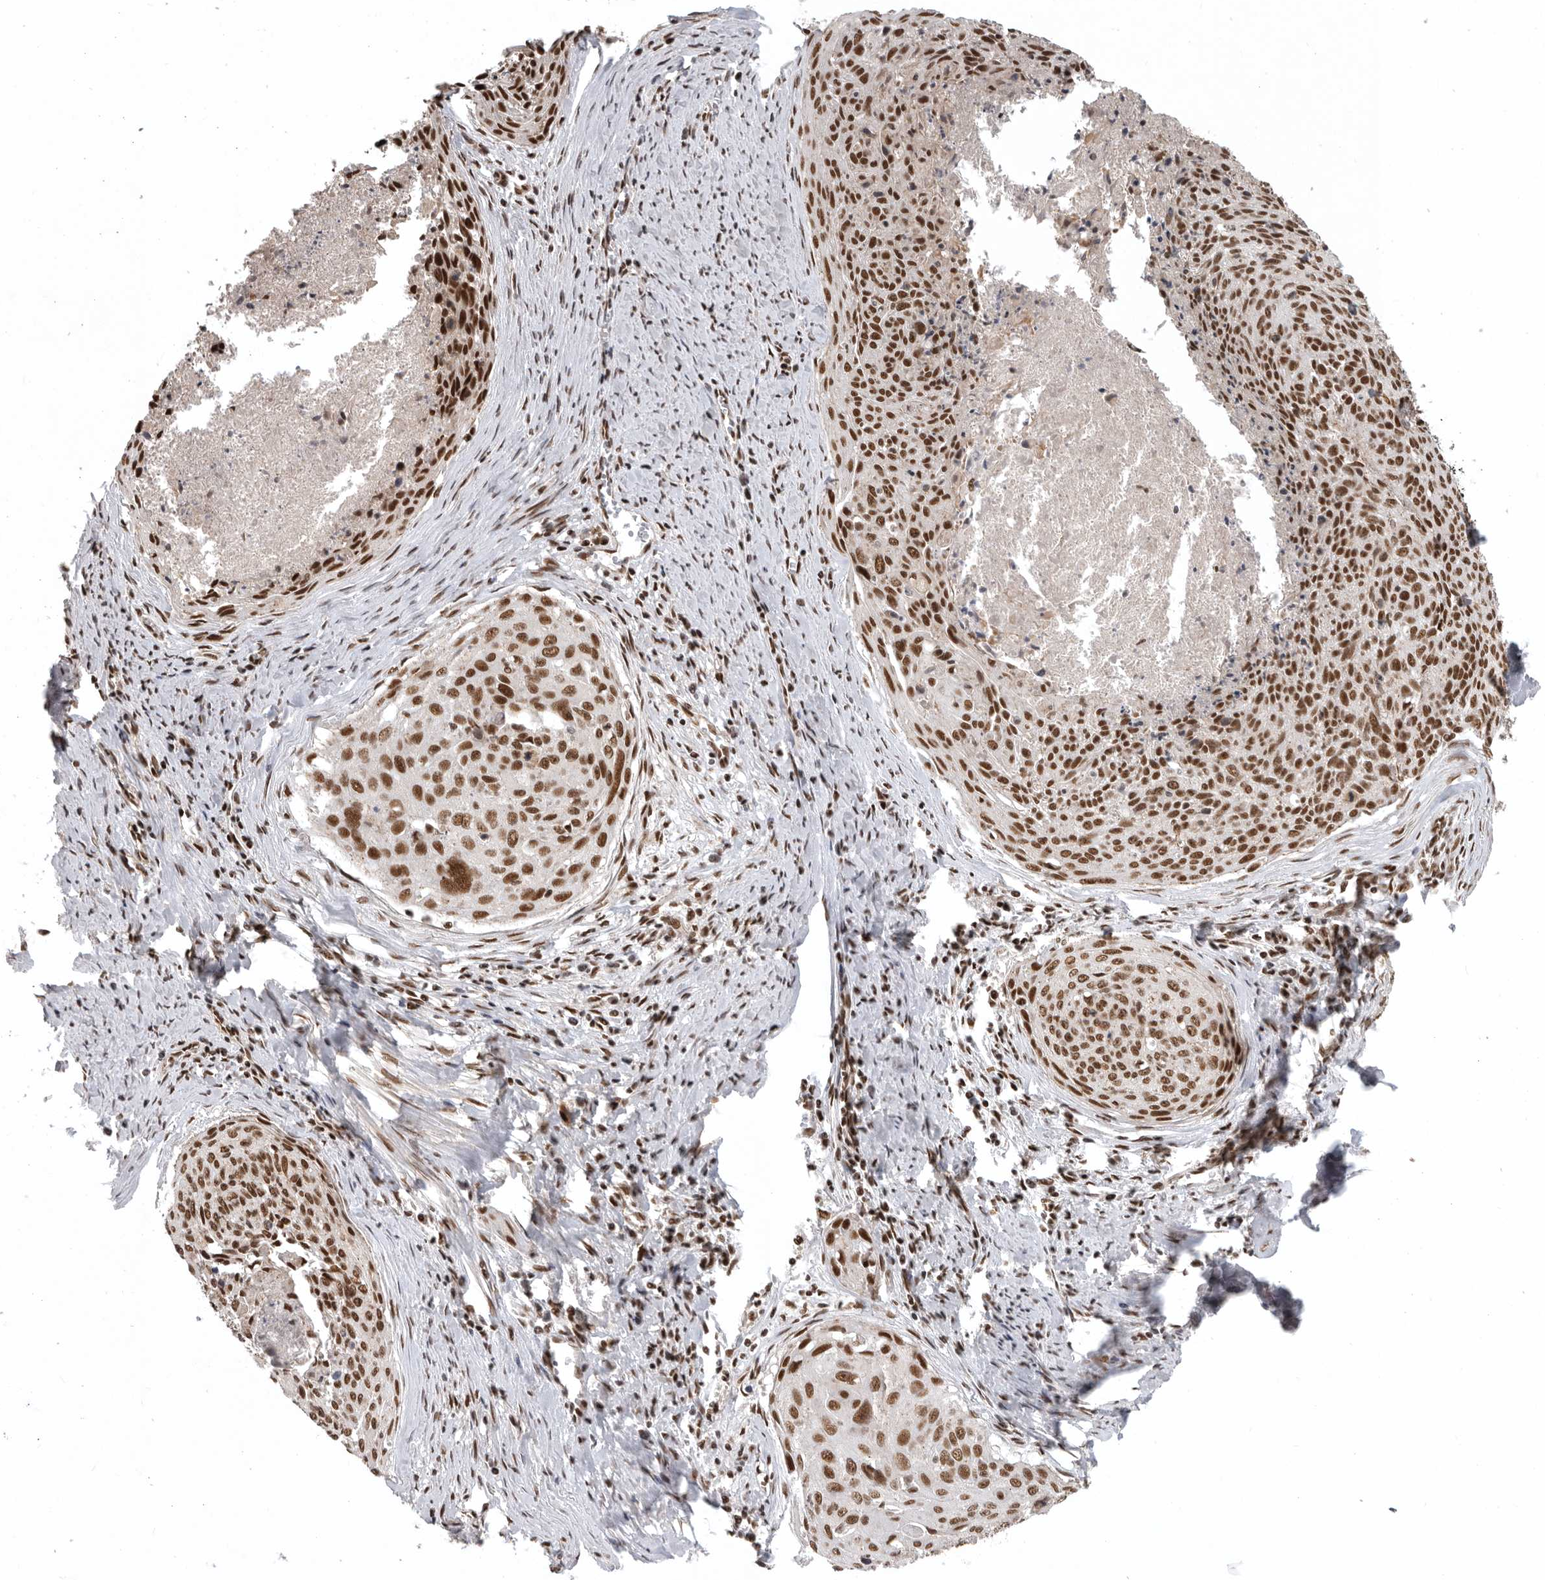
{"staining": {"intensity": "strong", "quantity": ">75%", "location": "nuclear"}, "tissue": "cervical cancer", "cell_type": "Tumor cells", "image_type": "cancer", "snomed": [{"axis": "morphology", "description": "Squamous cell carcinoma, NOS"}, {"axis": "topography", "description": "Cervix"}], "caption": "Squamous cell carcinoma (cervical) stained for a protein (brown) displays strong nuclear positive staining in approximately >75% of tumor cells.", "gene": "CBLL1", "patient": {"sex": "female", "age": 55}}